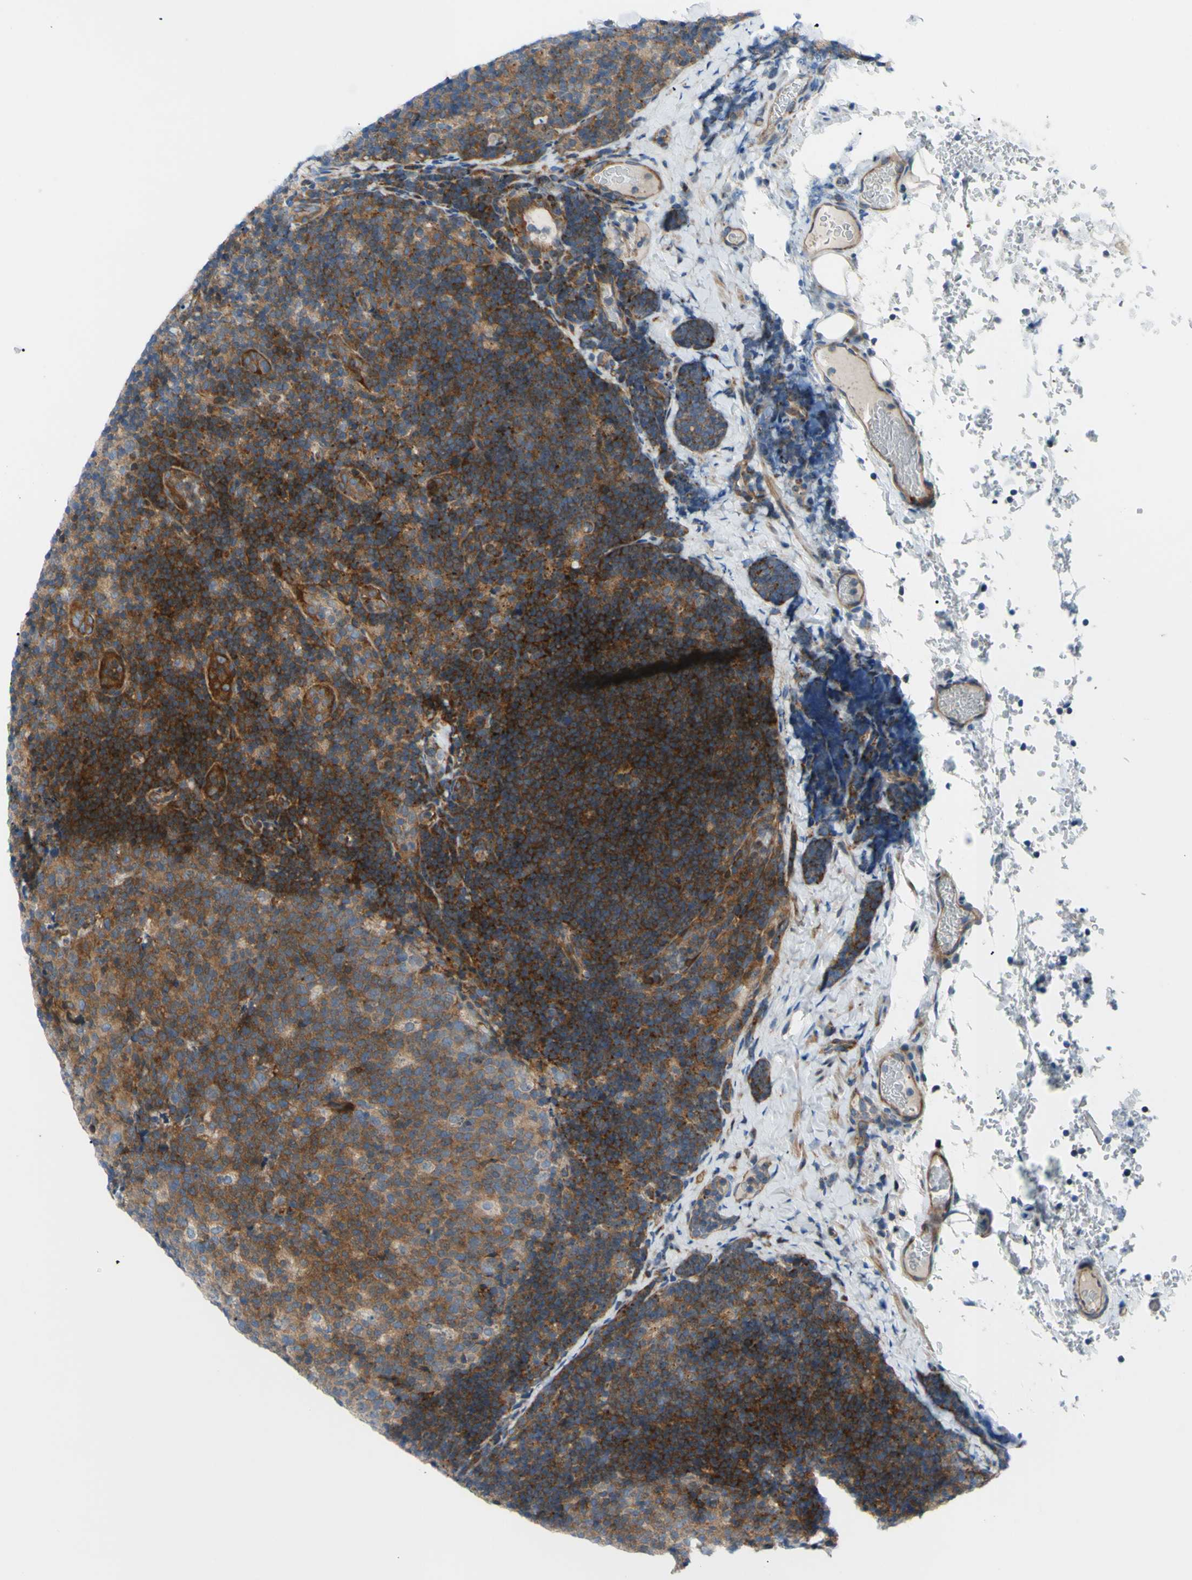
{"staining": {"intensity": "moderate", "quantity": ">75%", "location": "cytoplasmic/membranous"}, "tissue": "lymph node", "cell_type": "Germinal center cells", "image_type": "normal", "snomed": [{"axis": "morphology", "description": "Normal tissue, NOS"}, {"axis": "topography", "description": "Lymph node"}], "caption": "Immunohistochemical staining of benign human lymph node reveals moderate cytoplasmic/membranous protein positivity in approximately >75% of germinal center cells.", "gene": "PAK2", "patient": {"sex": "female", "age": 14}}